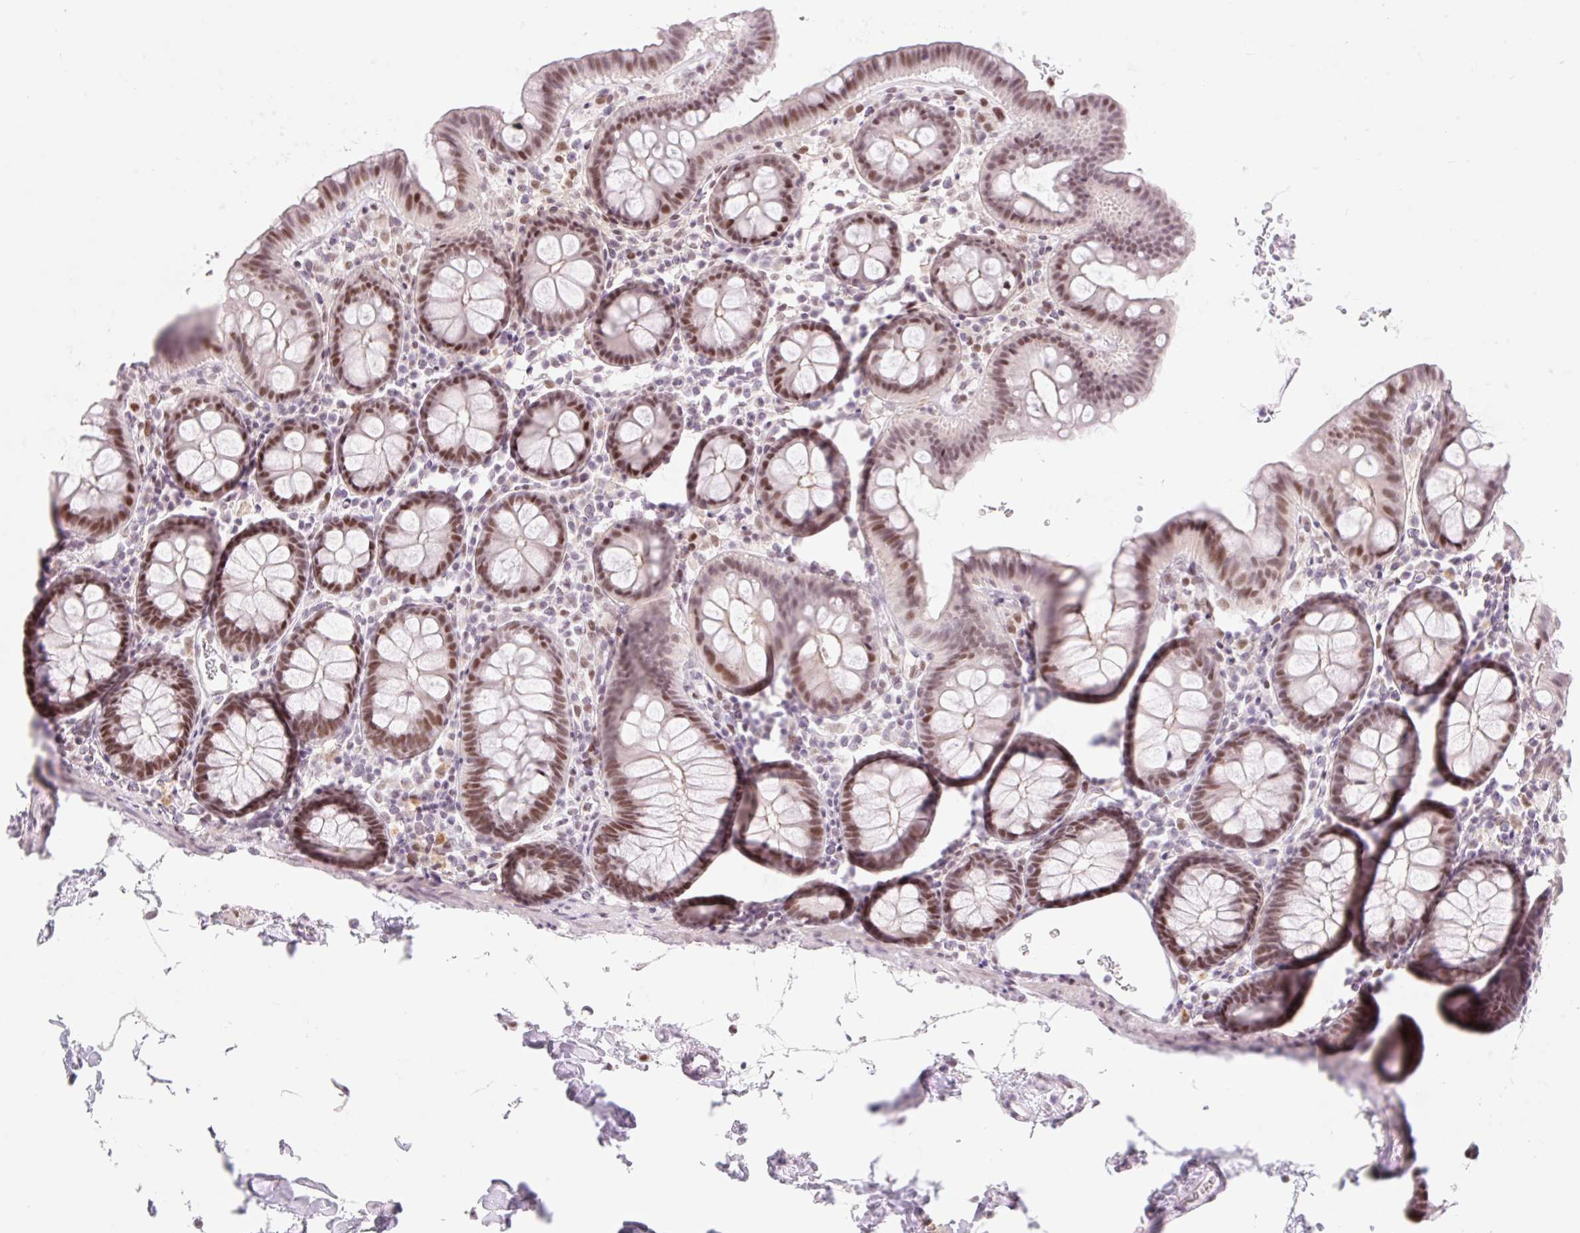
{"staining": {"intensity": "weak", "quantity": "25%-75%", "location": "nuclear"}, "tissue": "colon", "cell_type": "Endothelial cells", "image_type": "normal", "snomed": [{"axis": "morphology", "description": "Normal tissue, NOS"}, {"axis": "topography", "description": "Colon"}], "caption": "Colon was stained to show a protein in brown. There is low levels of weak nuclear staining in about 25%-75% of endothelial cells. (brown staining indicates protein expression, while blue staining denotes nuclei).", "gene": "H2BW1", "patient": {"sex": "male", "age": 75}}